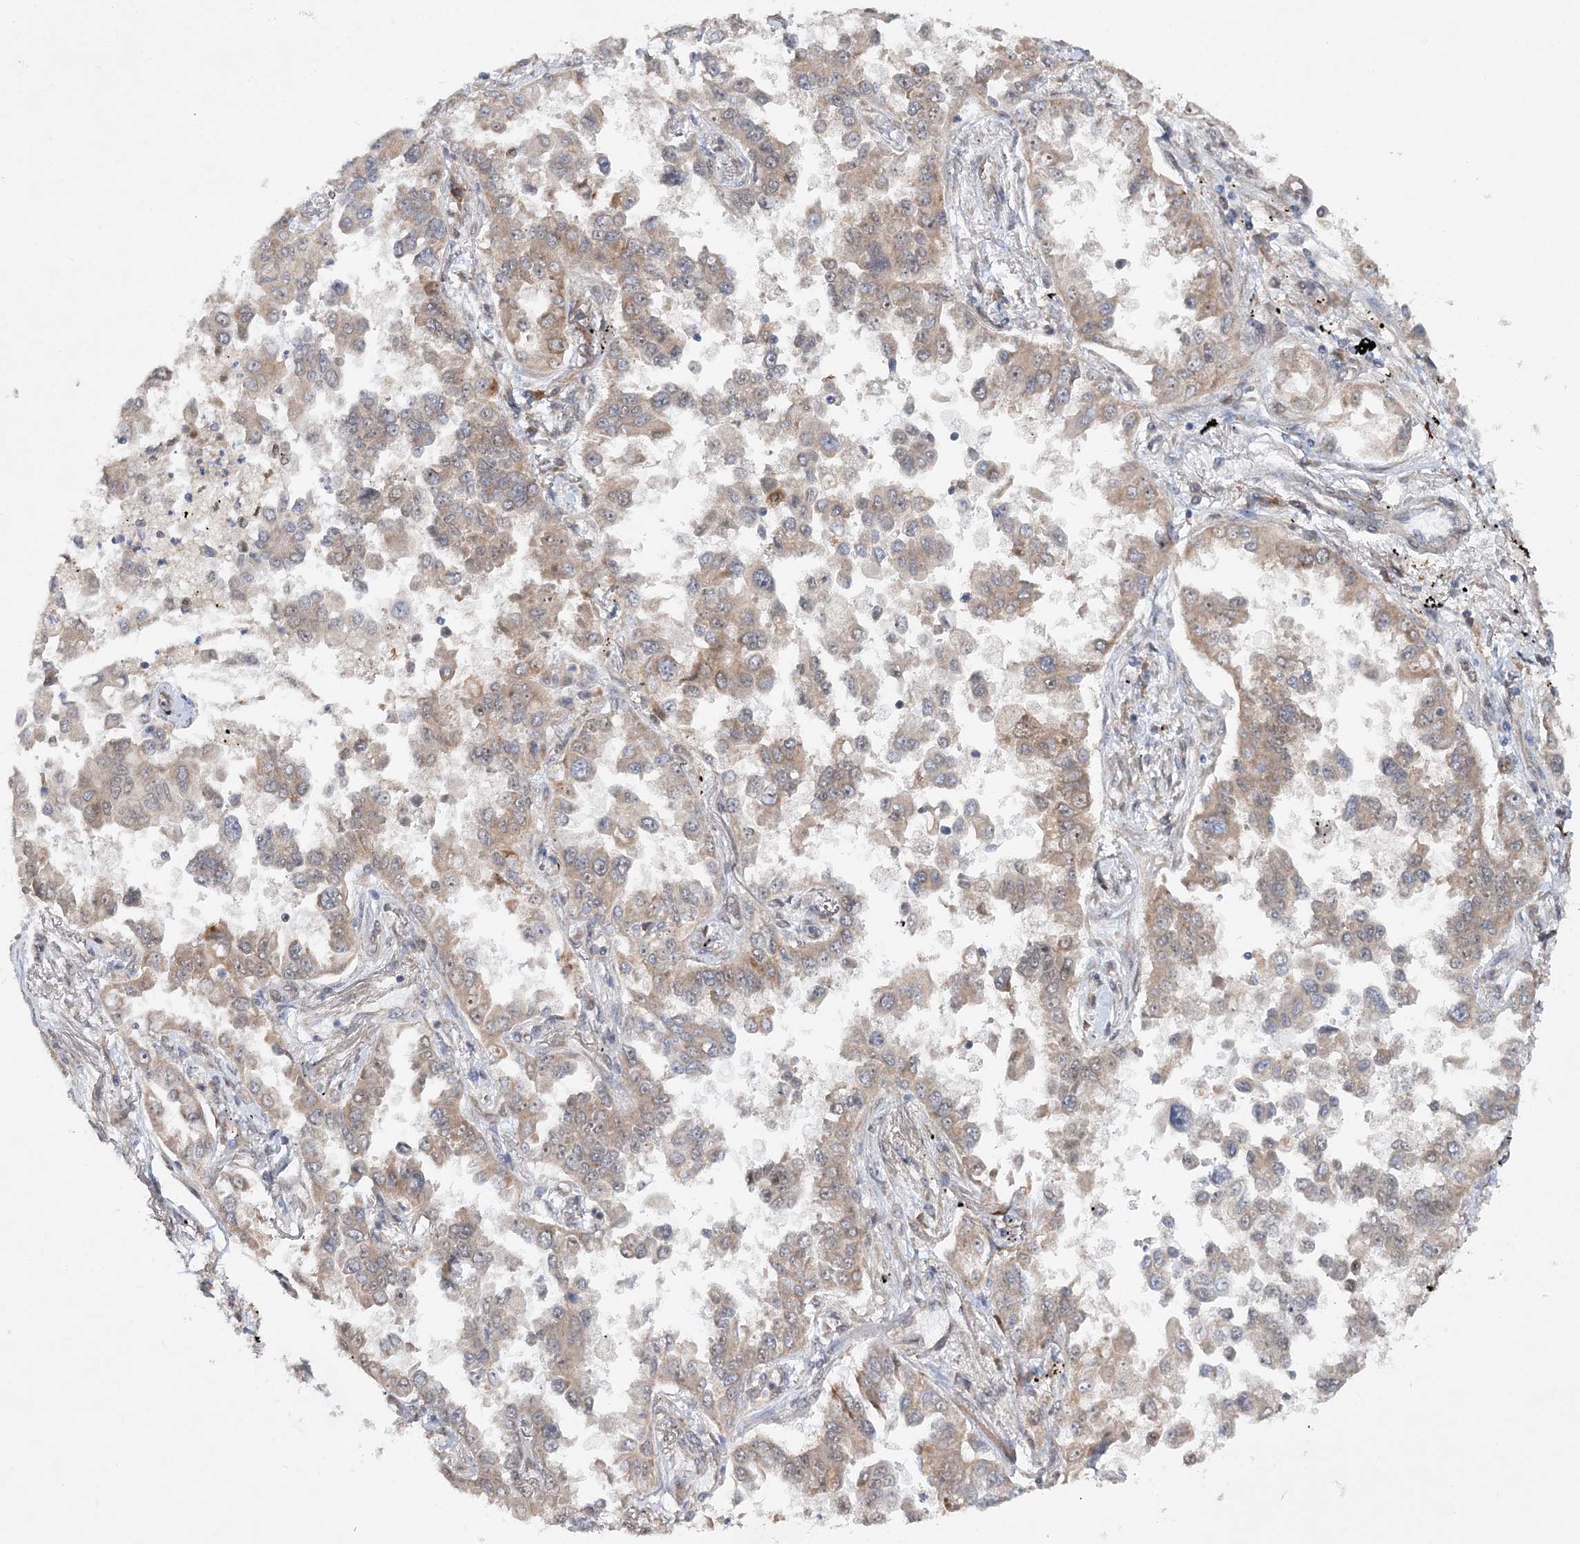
{"staining": {"intensity": "moderate", "quantity": ">75%", "location": "cytoplasmic/membranous,nuclear"}, "tissue": "lung cancer", "cell_type": "Tumor cells", "image_type": "cancer", "snomed": [{"axis": "morphology", "description": "Adenocarcinoma, NOS"}, {"axis": "topography", "description": "Lung"}], "caption": "This is a histology image of immunohistochemistry staining of lung cancer, which shows moderate positivity in the cytoplasmic/membranous and nuclear of tumor cells.", "gene": "MXI1", "patient": {"sex": "female", "age": 67}}